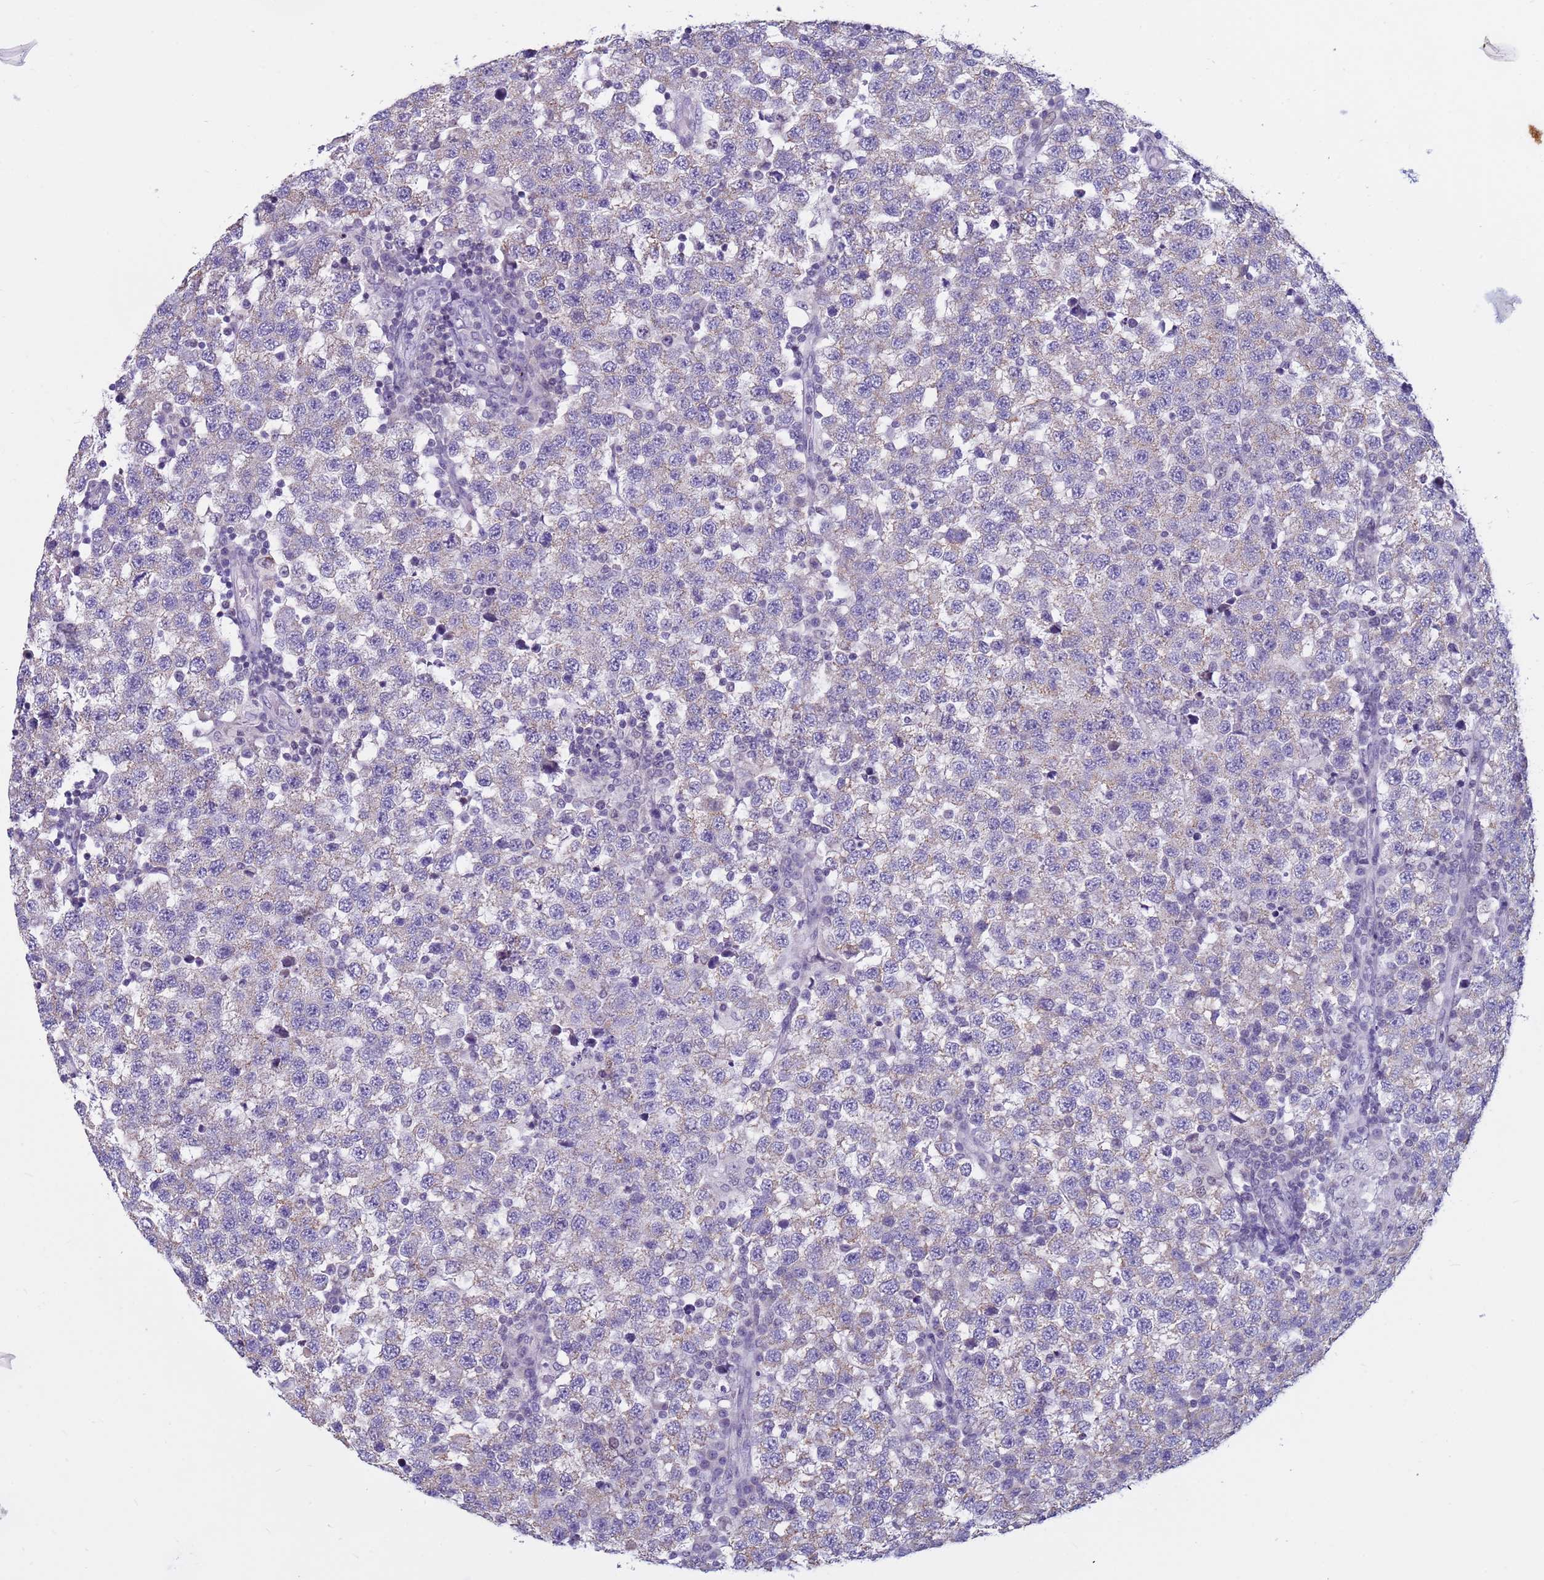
{"staining": {"intensity": "weak", "quantity": "<25%", "location": "cytoplasmic/membranous"}, "tissue": "testis cancer", "cell_type": "Tumor cells", "image_type": "cancer", "snomed": [{"axis": "morphology", "description": "Seminoma, NOS"}, {"axis": "topography", "description": "Testis"}], "caption": "Tumor cells show no significant protein expression in testis seminoma. (Stains: DAB (3,3'-diaminobenzidine) IHC with hematoxylin counter stain, Microscopy: brightfield microscopy at high magnification).", "gene": "CDK2AP2", "patient": {"sex": "male", "age": 34}}